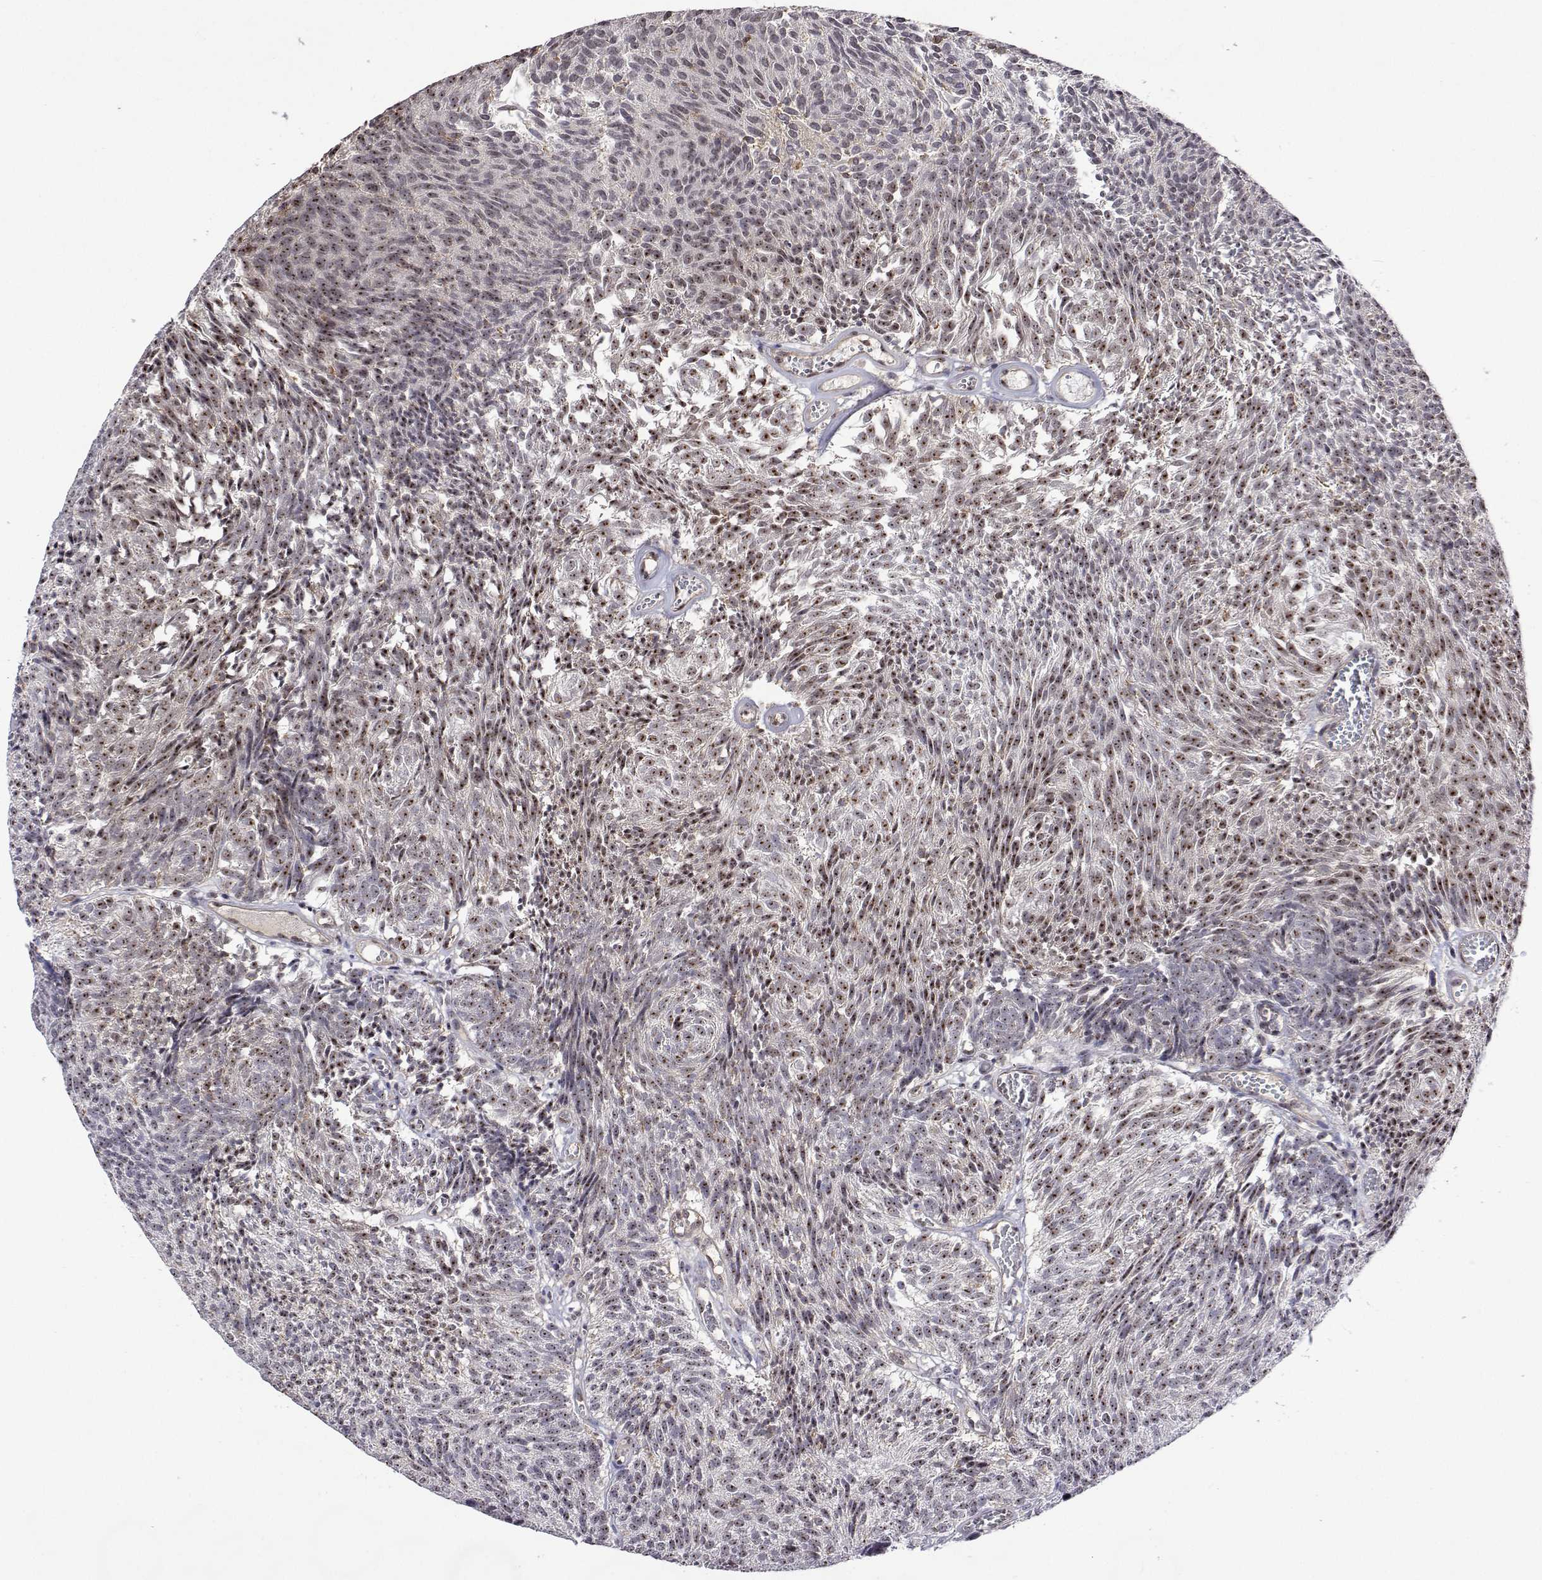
{"staining": {"intensity": "moderate", "quantity": "25%-75%", "location": "nuclear"}, "tissue": "urothelial cancer", "cell_type": "Tumor cells", "image_type": "cancer", "snomed": [{"axis": "morphology", "description": "Urothelial carcinoma, Low grade"}, {"axis": "topography", "description": "Urinary bladder"}], "caption": "Immunohistochemical staining of urothelial cancer reveals moderate nuclear protein staining in about 25%-75% of tumor cells.", "gene": "NHP2", "patient": {"sex": "male", "age": 77}}